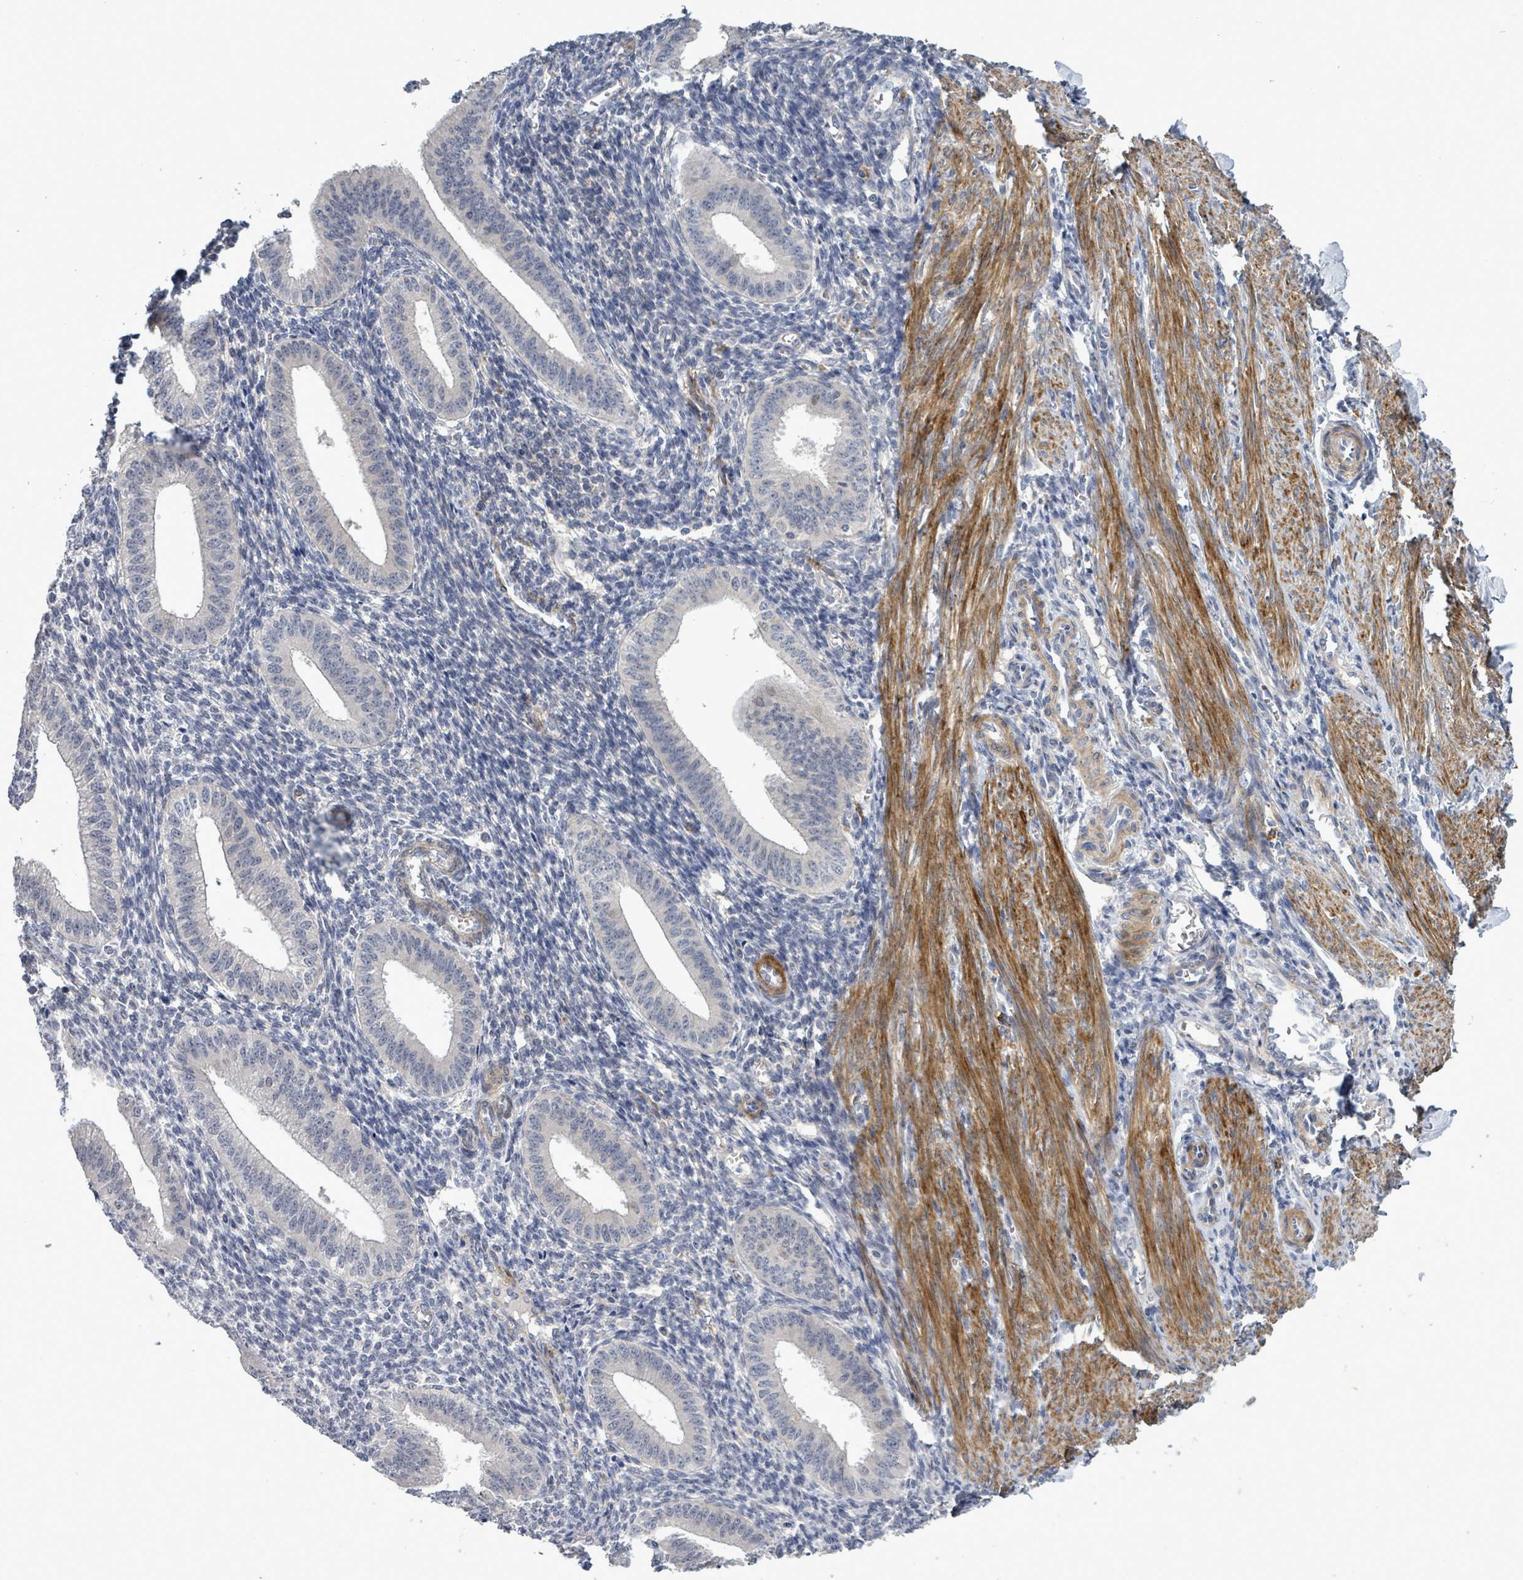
{"staining": {"intensity": "negative", "quantity": "none", "location": "none"}, "tissue": "endometrium", "cell_type": "Cells in endometrial stroma", "image_type": "normal", "snomed": [{"axis": "morphology", "description": "Normal tissue, NOS"}, {"axis": "topography", "description": "Endometrium"}], "caption": "Protein analysis of benign endometrium reveals no significant positivity in cells in endometrial stroma.", "gene": "AMMECR1", "patient": {"sex": "female", "age": 34}}